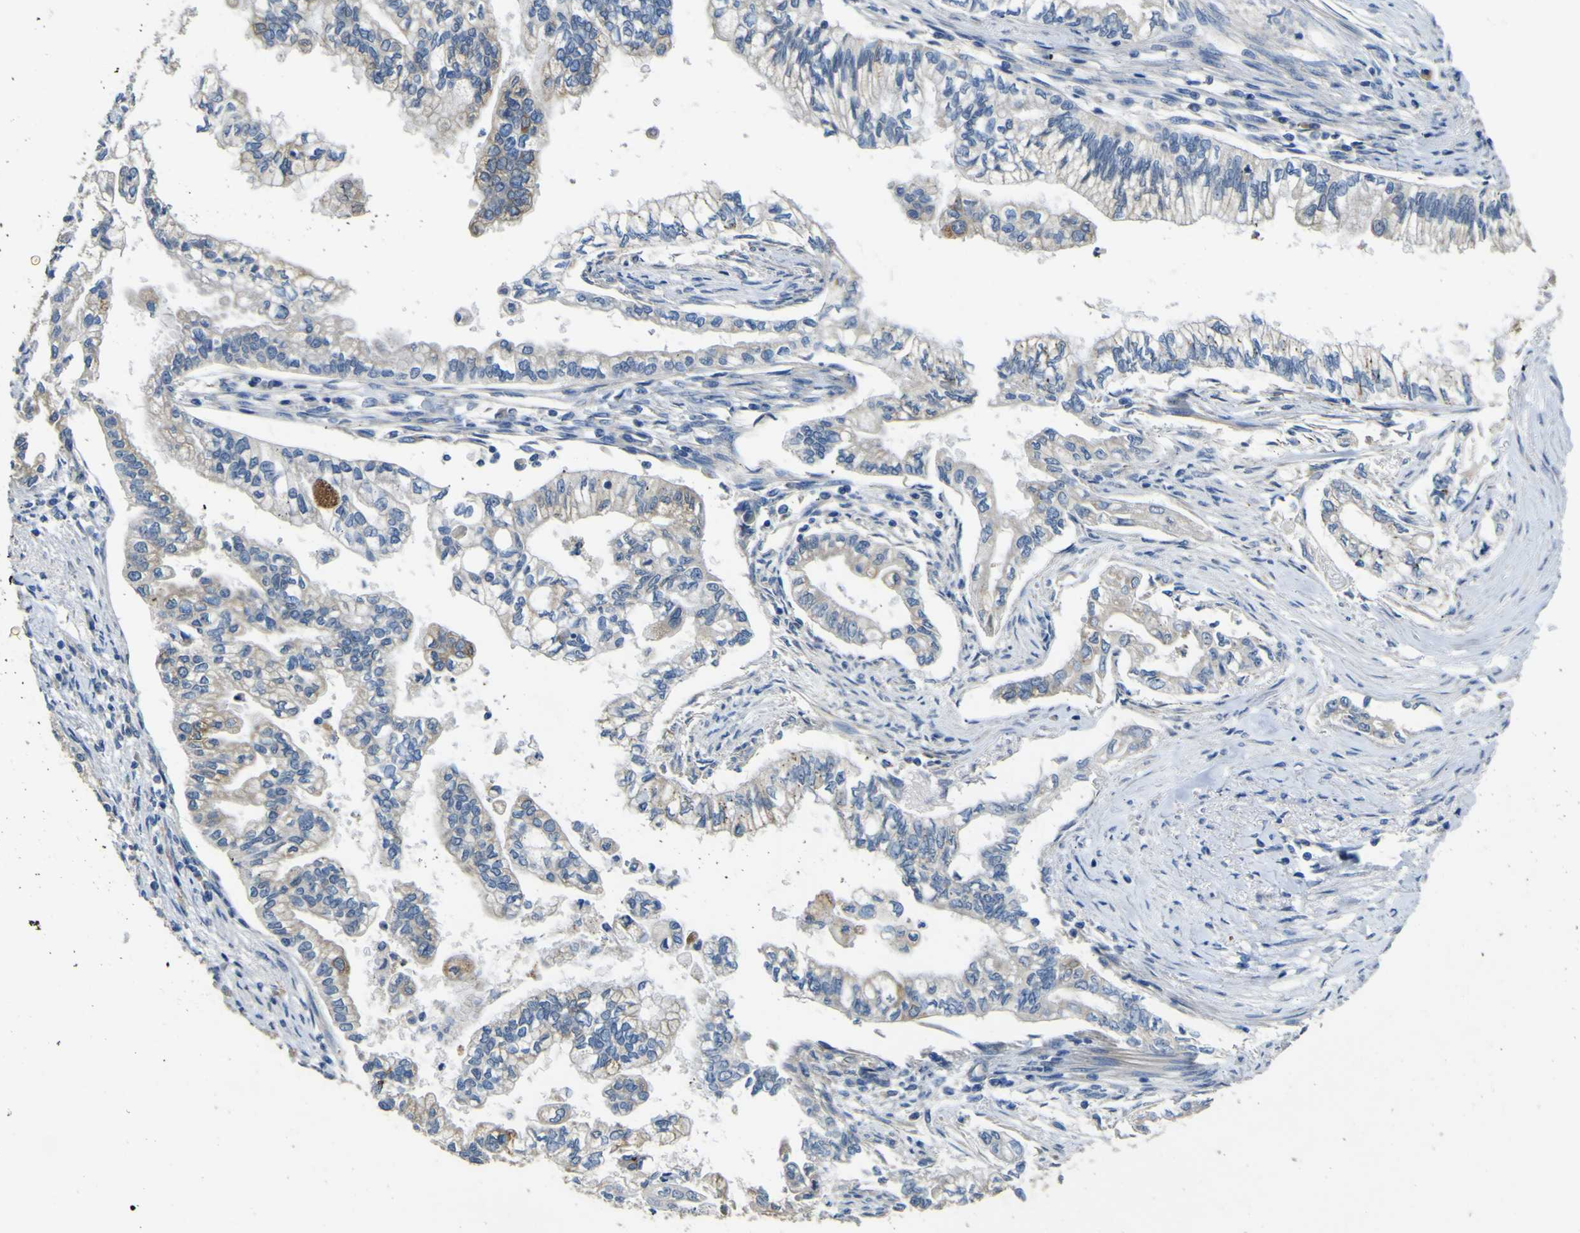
{"staining": {"intensity": "negative", "quantity": "none", "location": "none"}, "tissue": "pancreatic cancer", "cell_type": "Tumor cells", "image_type": "cancer", "snomed": [{"axis": "morphology", "description": "Normal tissue, NOS"}, {"axis": "topography", "description": "Pancreas"}], "caption": "DAB immunohistochemical staining of pancreatic cancer reveals no significant positivity in tumor cells.", "gene": "ALDH18A1", "patient": {"sex": "male", "age": 42}}